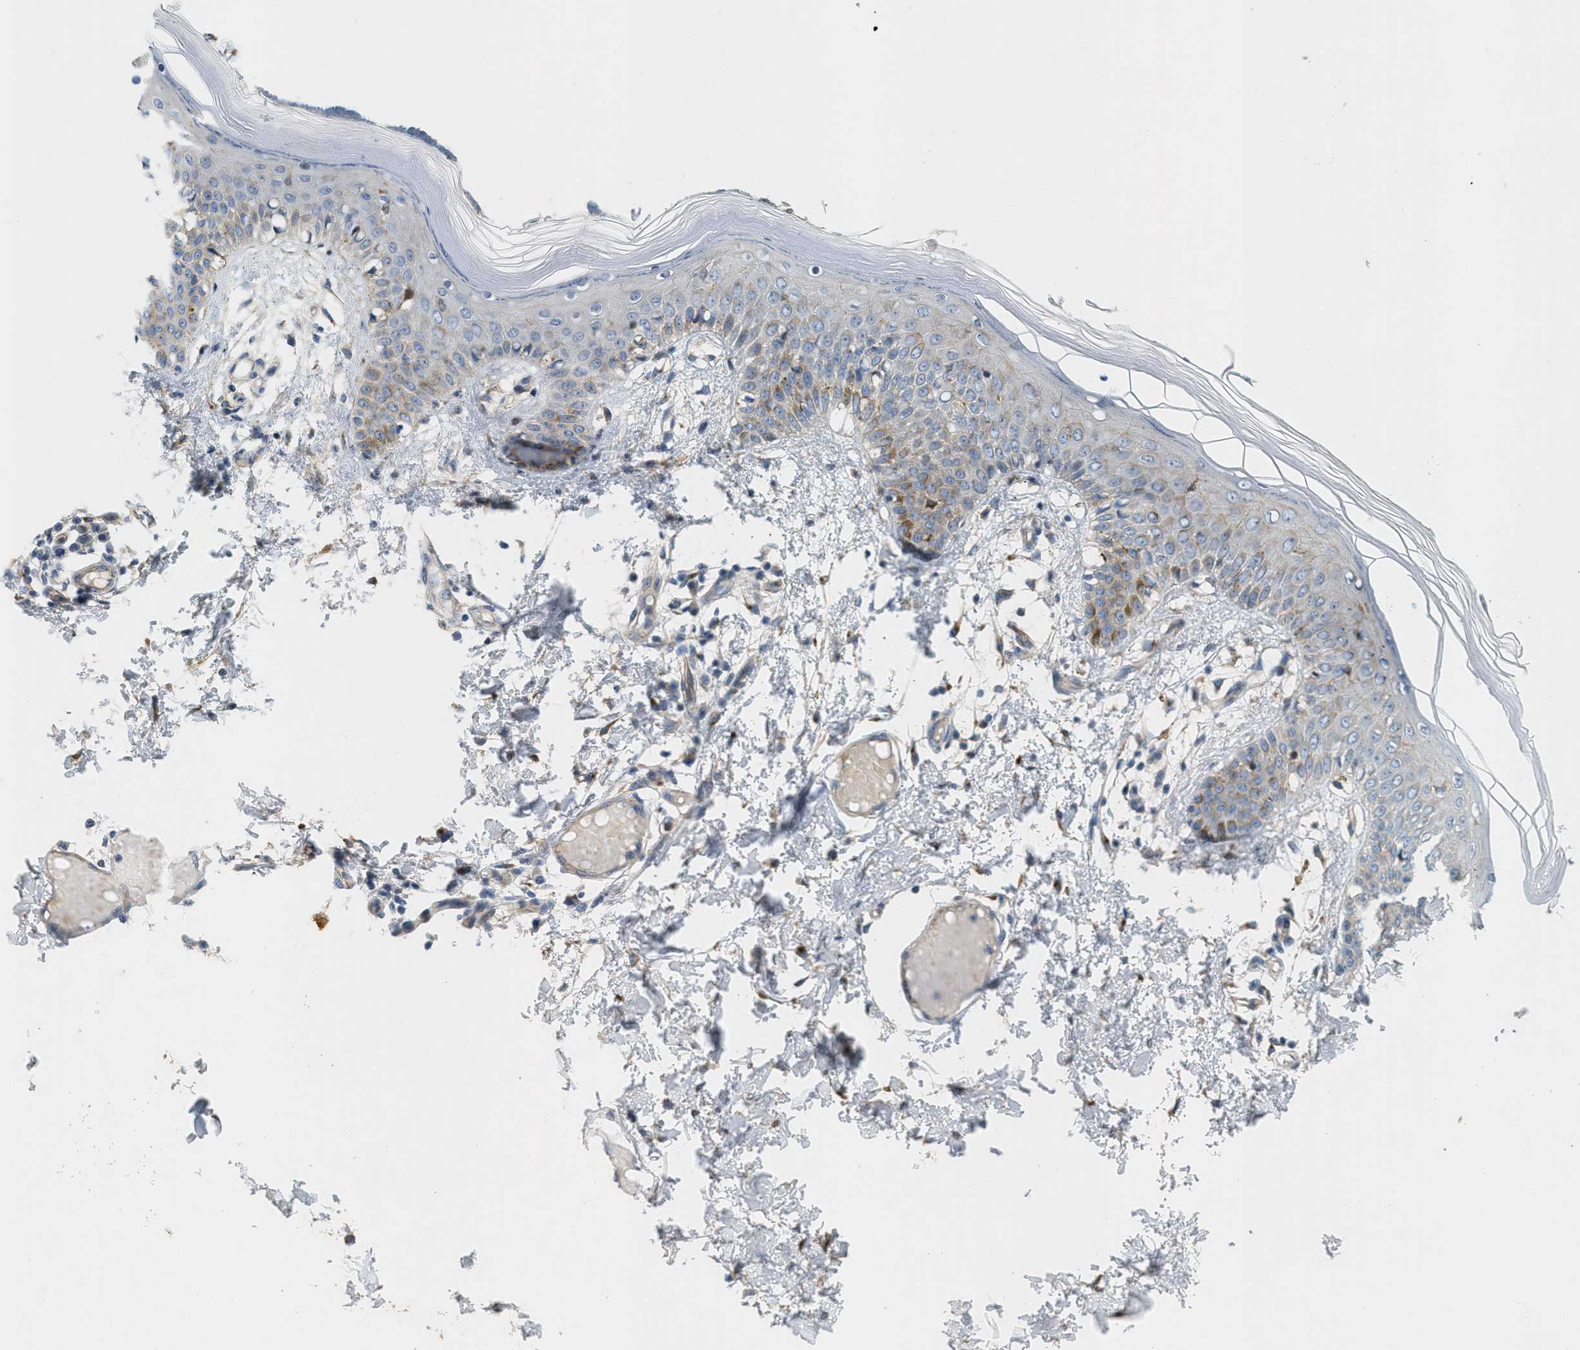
{"staining": {"intensity": "moderate", "quantity": ">75%", "location": "cytoplasmic/membranous"}, "tissue": "skin", "cell_type": "Fibroblasts", "image_type": "normal", "snomed": [{"axis": "morphology", "description": "Normal tissue, NOS"}, {"axis": "topography", "description": "Skin"}], "caption": "Immunohistochemical staining of normal skin shows medium levels of moderate cytoplasmic/membranous staining in approximately >75% of fibroblasts.", "gene": "ADCY5", "patient": {"sex": "male", "age": 53}}